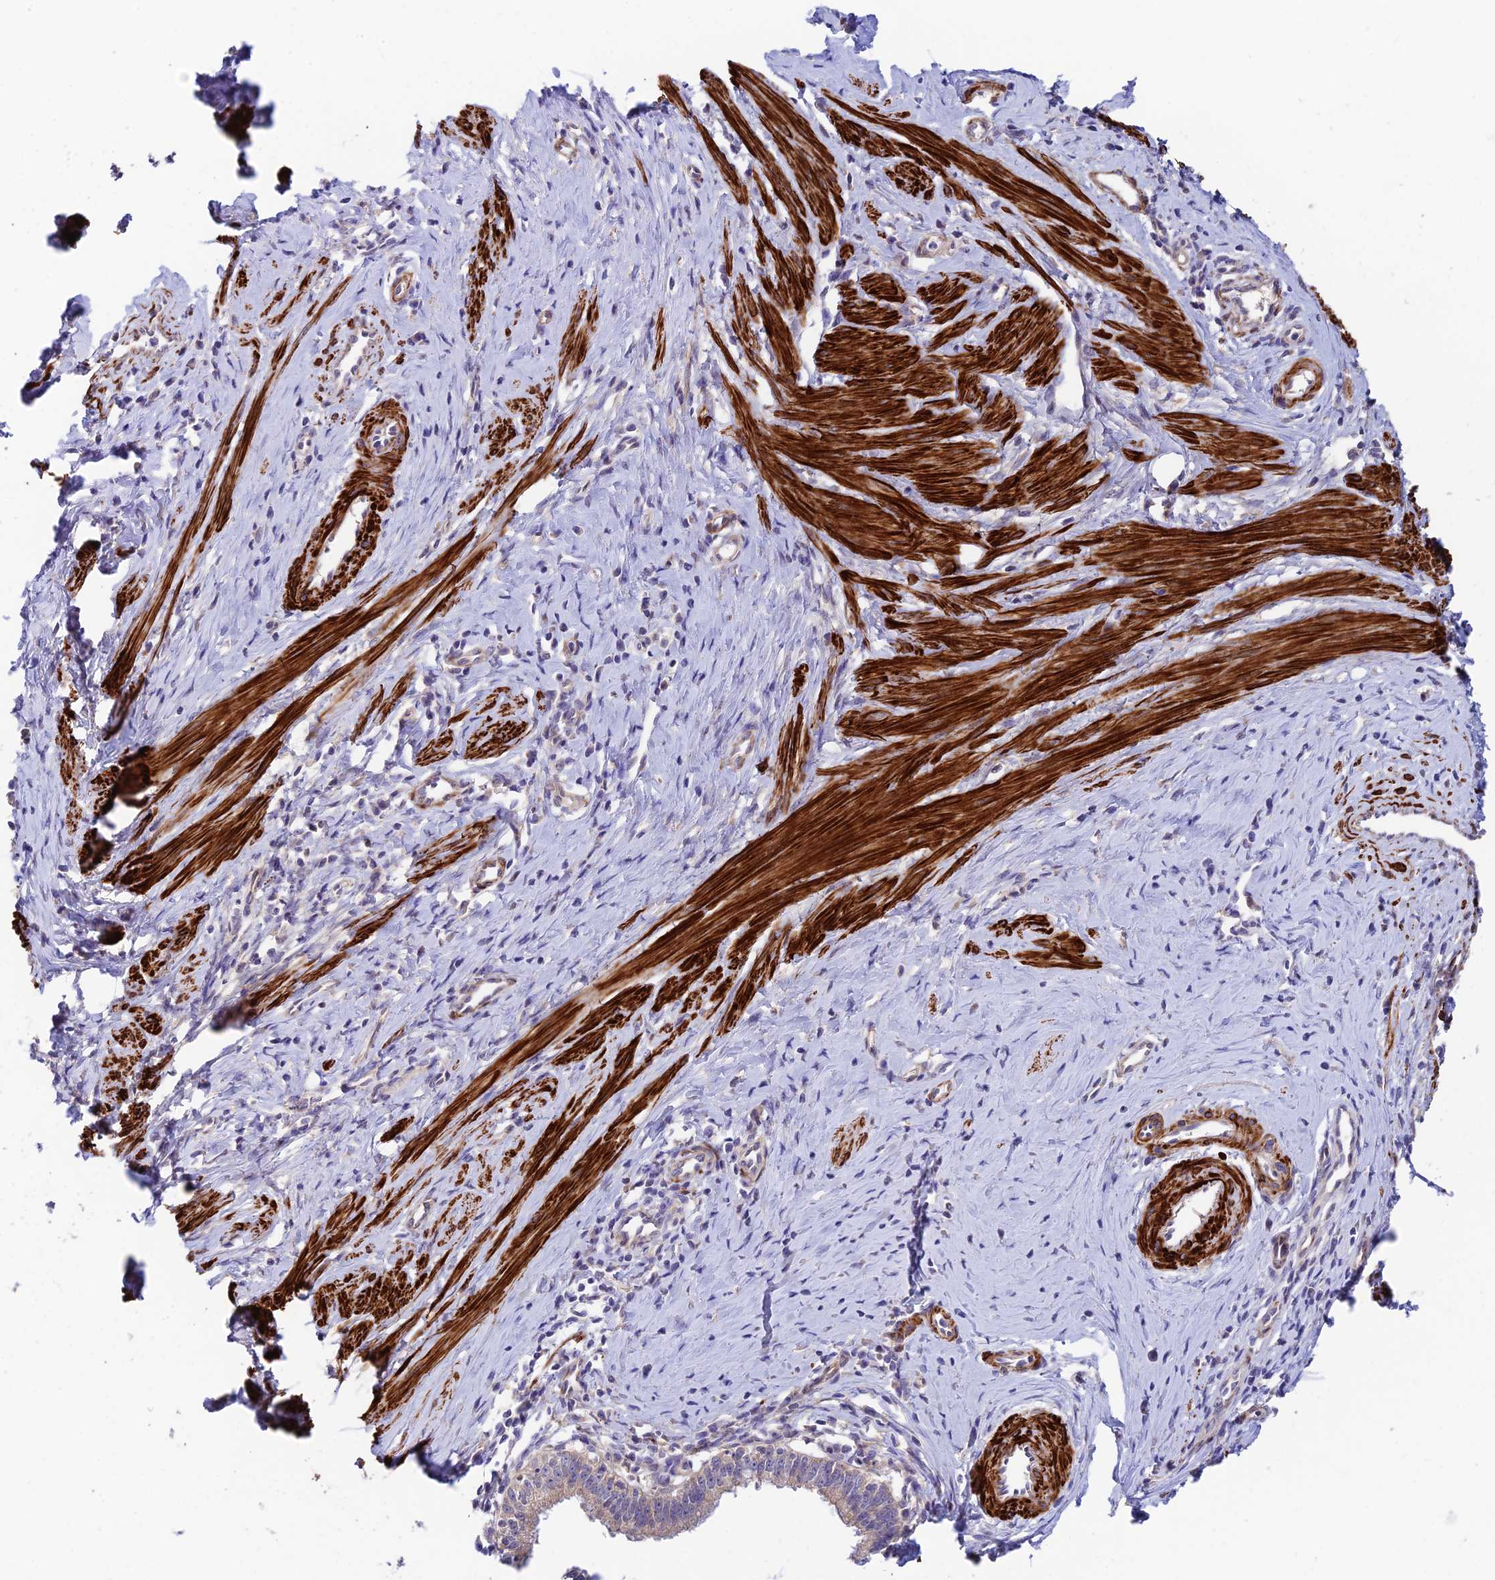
{"staining": {"intensity": "weak", "quantity": "<25%", "location": "cytoplasmic/membranous"}, "tissue": "cervical cancer", "cell_type": "Tumor cells", "image_type": "cancer", "snomed": [{"axis": "morphology", "description": "Adenocarcinoma, NOS"}, {"axis": "topography", "description": "Cervix"}], "caption": "The micrograph demonstrates no significant expression in tumor cells of cervical adenocarcinoma.", "gene": "ANKRD50", "patient": {"sex": "female", "age": 36}}